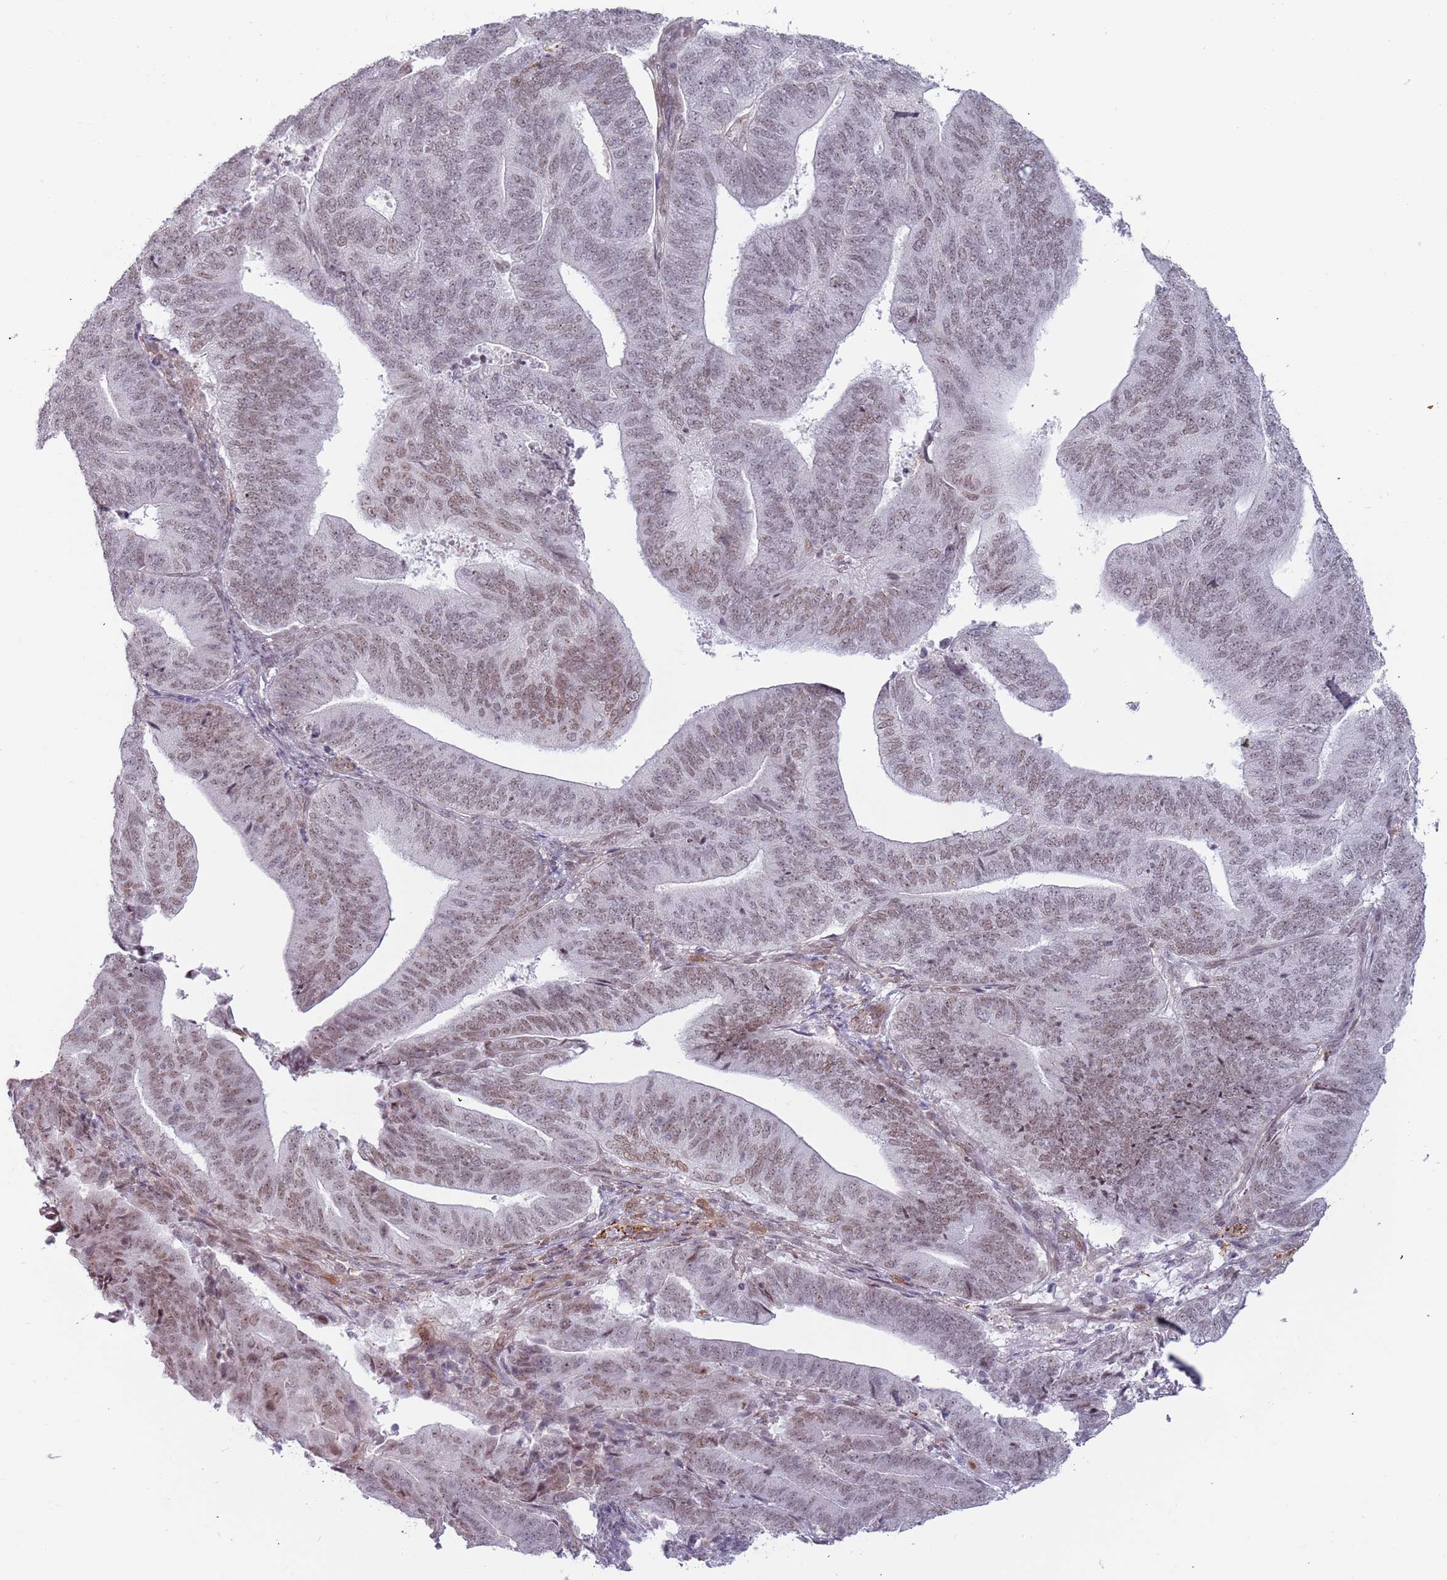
{"staining": {"intensity": "weak", "quantity": "25%-75%", "location": "nuclear"}, "tissue": "endometrial cancer", "cell_type": "Tumor cells", "image_type": "cancer", "snomed": [{"axis": "morphology", "description": "Adenocarcinoma, NOS"}, {"axis": "topography", "description": "Endometrium"}], "caption": "This is an image of immunohistochemistry staining of endometrial adenocarcinoma, which shows weak expression in the nuclear of tumor cells.", "gene": "REXO4", "patient": {"sex": "female", "age": 70}}